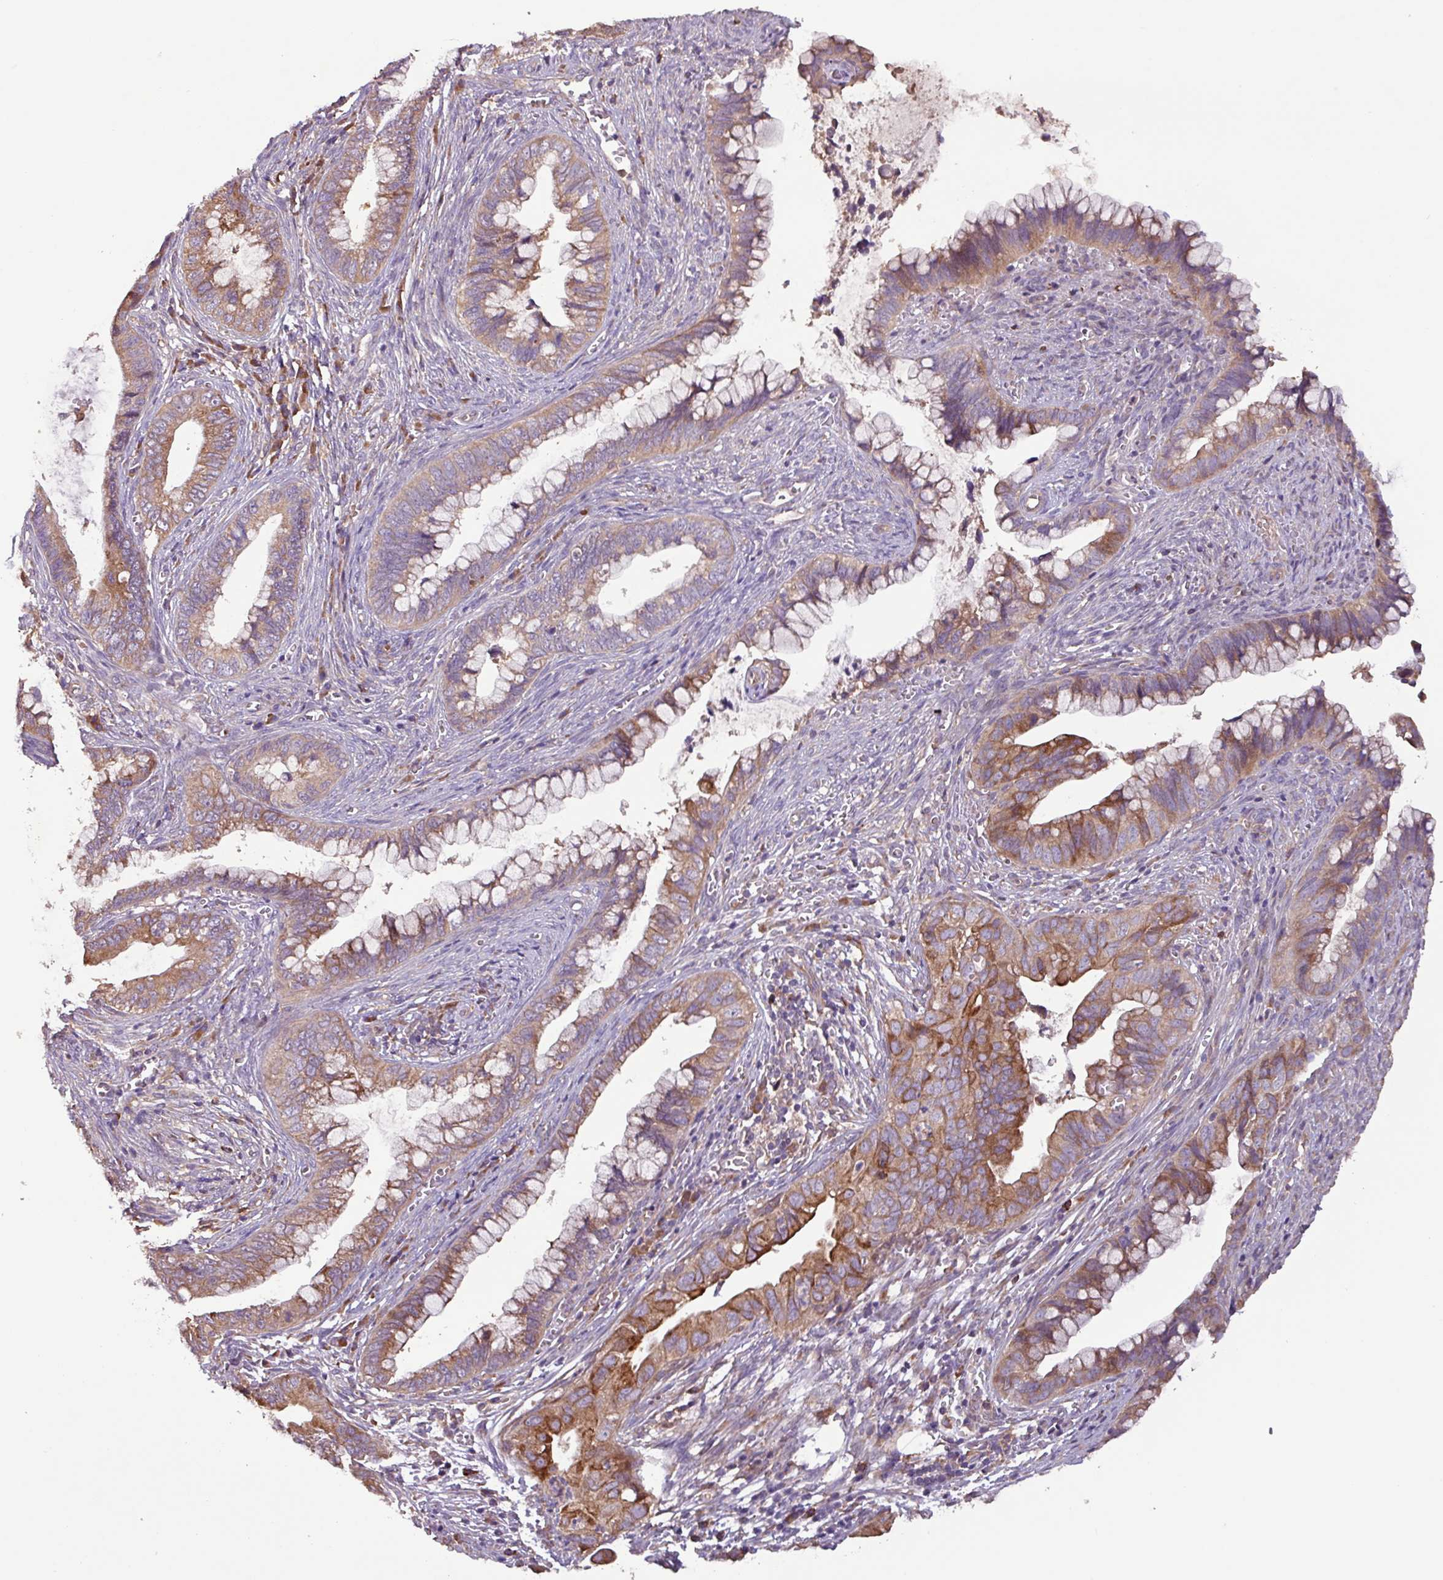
{"staining": {"intensity": "moderate", "quantity": ">75%", "location": "cytoplasmic/membranous"}, "tissue": "cervical cancer", "cell_type": "Tumor cells", "image_type": "cancer", "snomed": [{"axis": "morphology", "description": "Adenocarcinoma, NOS"}, {"axis": "topography", "description": "Cervix"}], "caption": "Immunohistochemical staining of cervical cancer (adenocarcinoma) displays moderate cytoplasmic/membranous protein positivity in about >75% of tumor cells. The staining was performed using DAB (3,3'-diaminobenzidine) to visualize the protein expression in brown, while the nuclei were stained in blue with hematoxylin (Magnification: 20x).", "gene": "PTPRQ", "patient": {"sex": "female", "age": 44}}